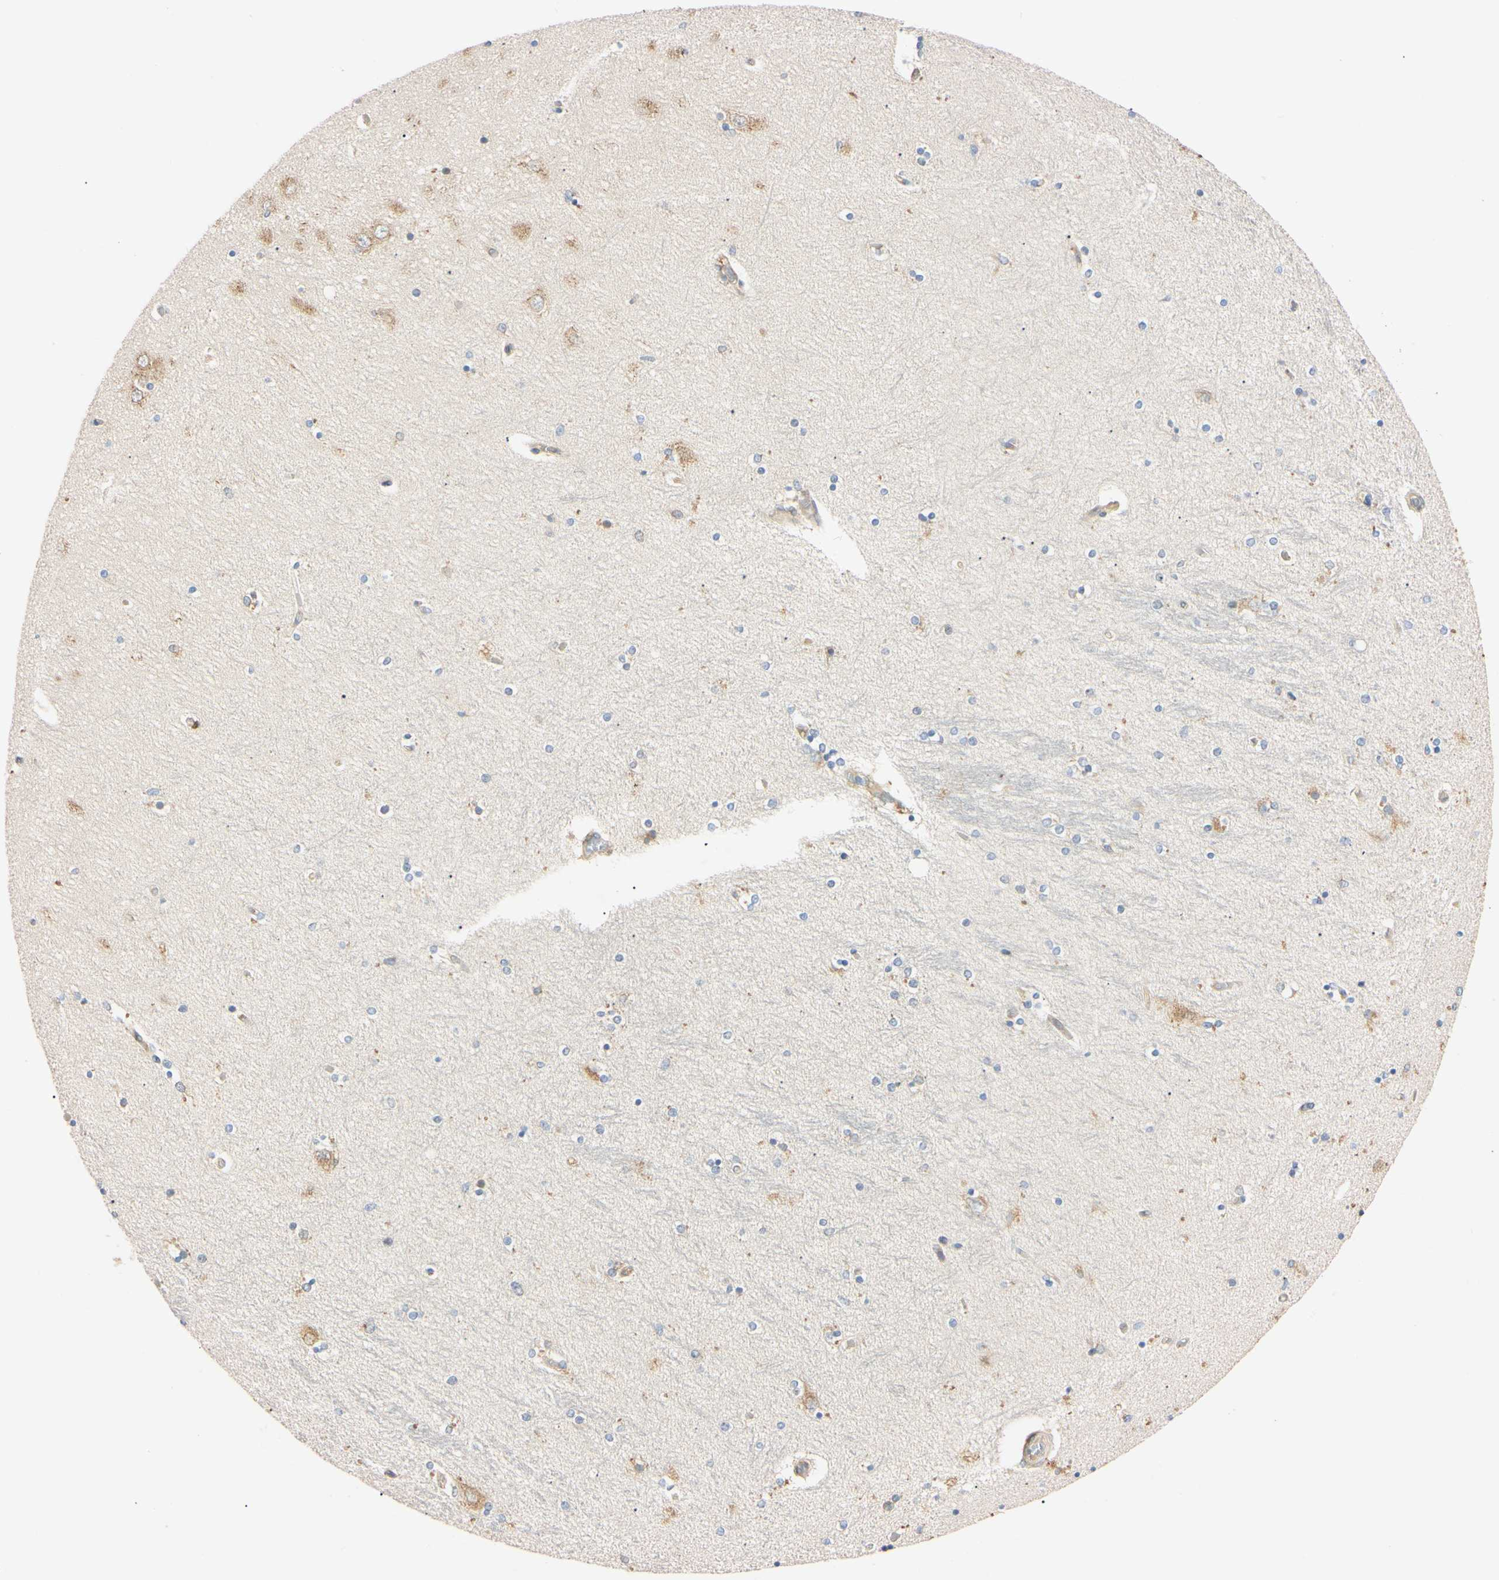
{"staining": {"intensity": "negative", "quantity": "none", "location": "none"}, "tissue": "hippocampus", "cell_type": "Glial cells", "image_type": "normal", "snomed": [{"axis": "morphology", "description": "Normal tissue, NOS"}, {"axis": "topography", "description": "Hippocampus"}], "caption": "Photomicrograph shows no significant protein positivity in glial cells of unremarkable hippocampus.", "gene": "IER3IP1", "patient": {"sex": "female", "age": 54}}